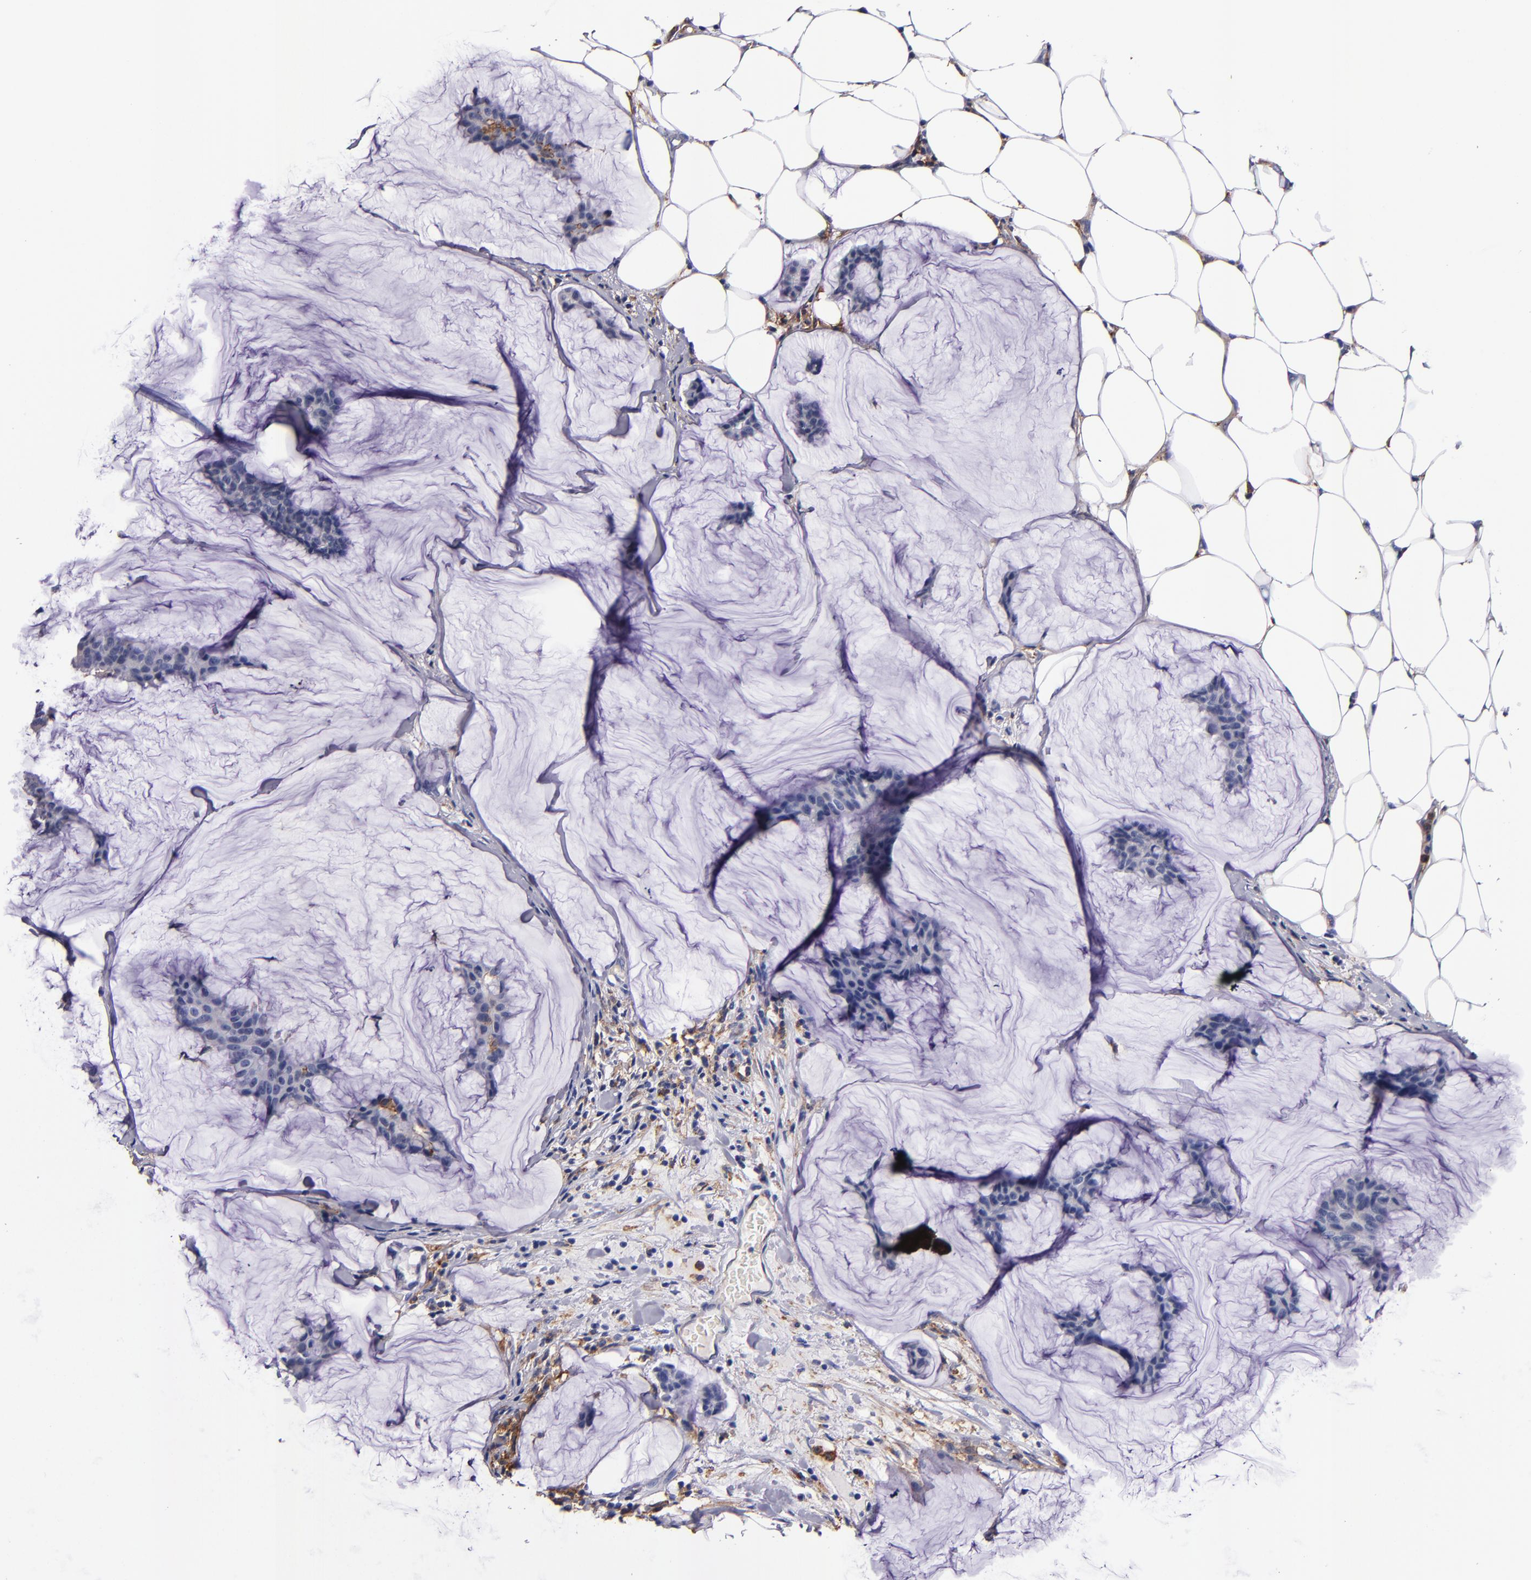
{"staining": {"intensity": "negative", "quantity": "none", "location": "none"}, "tissue": "breast cancer", "cell_type": "Tumor cells", "image_type": "cancer", "snomed": [{"axis": "morphology", "description": "Duct carcinoma"}, {"axis": "topography", "description": "Breast"}], "caption": "Tumor cells show no significant protein staining in breast invasive ductal carcinoma. The staining was performed using DAB (3,3'-diaminobenzidine) to visualize the protein expression in brown, while the nuclei were stained in blue with hematoxylin (Magnification: 20x).", "gene": "SIRPA", "patient": {"sex": "female", "age": 93}}